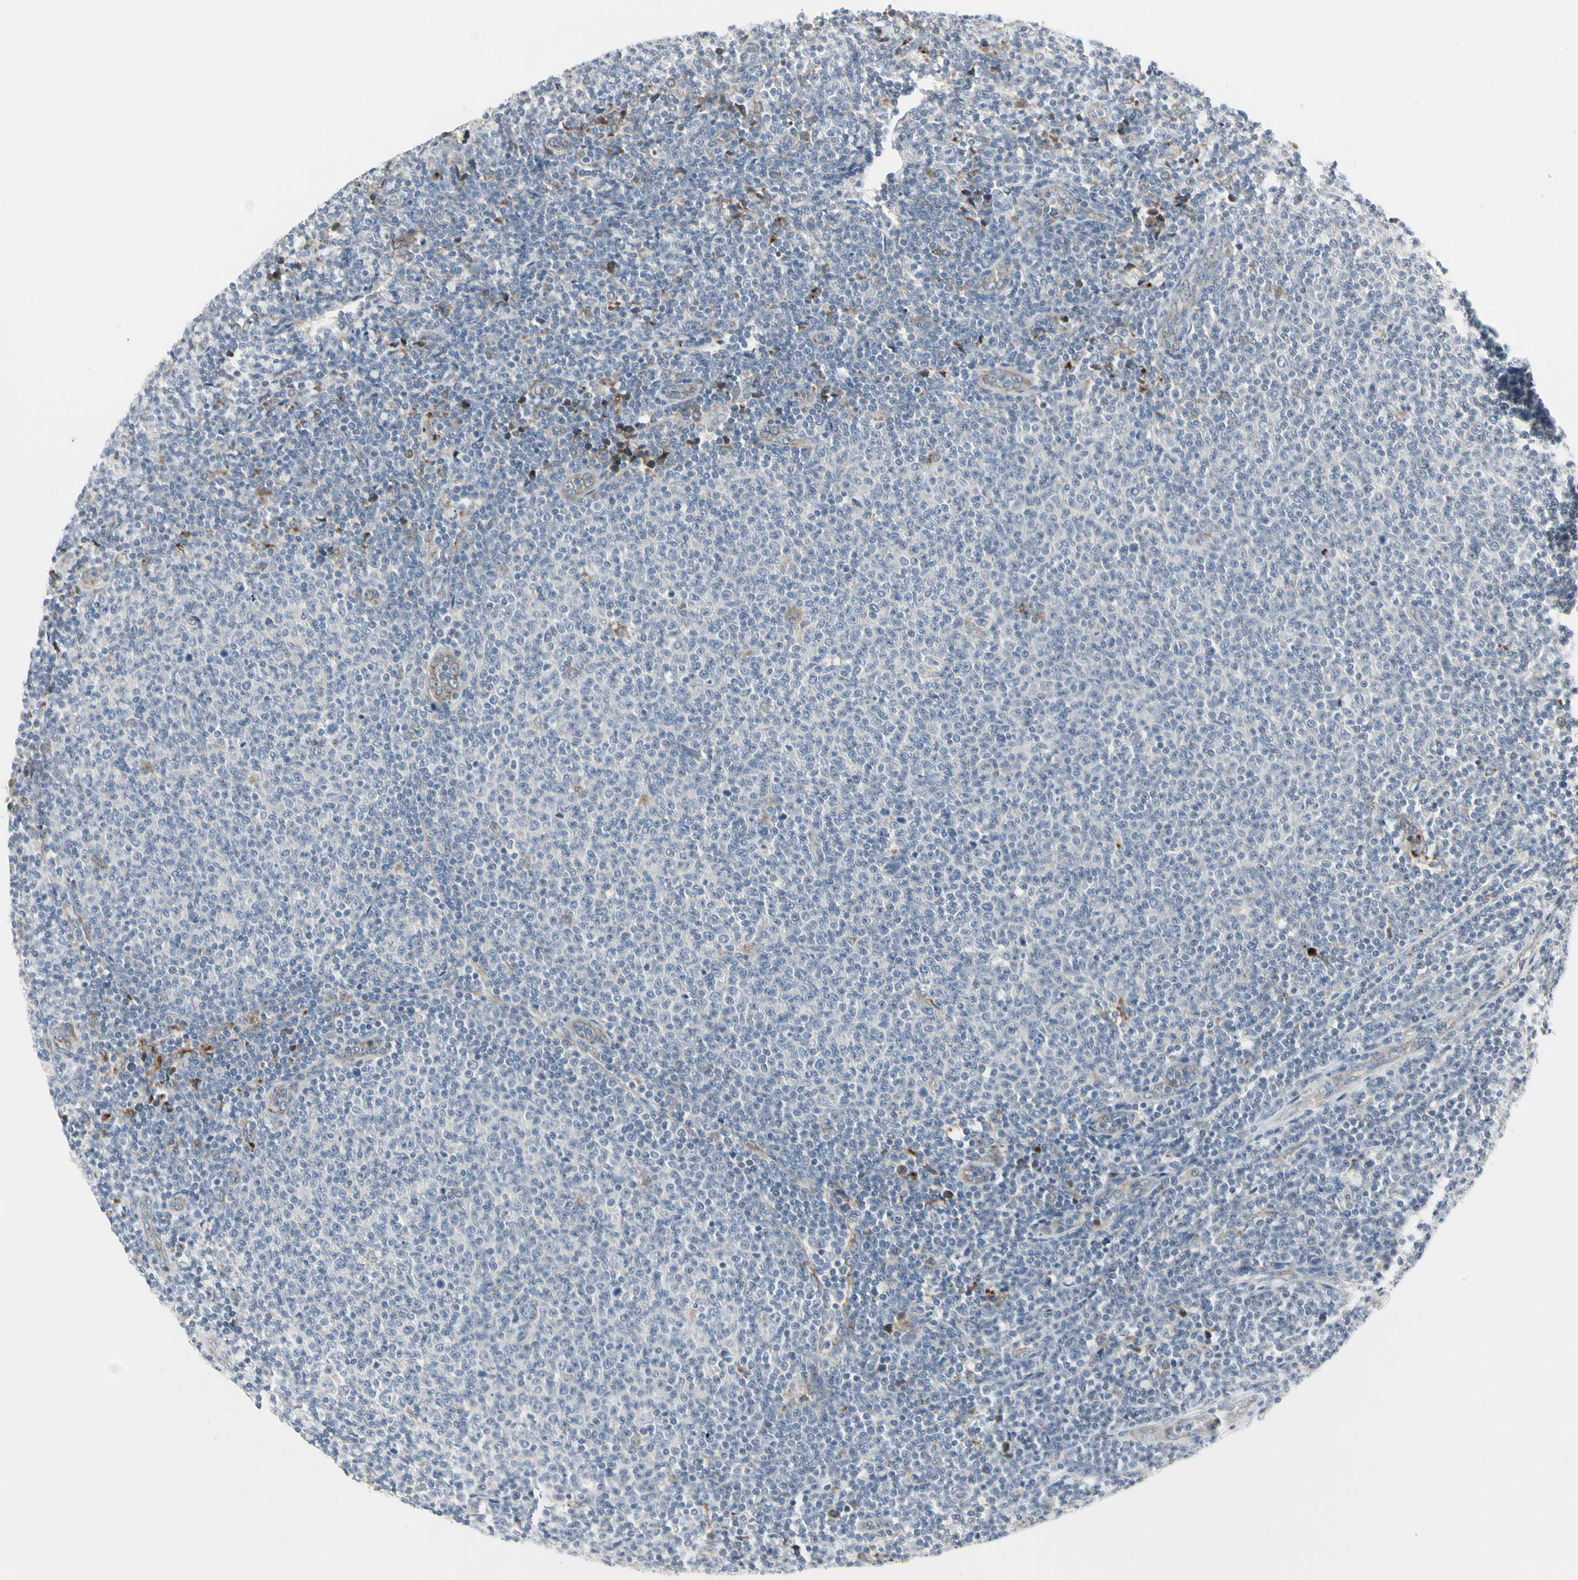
{"staining": {"intensity": "negative", "quantity": "none", "location": "none"}, "tissue": "lymphoma", "cell_type": "Tumor cells", "image_type": "cancer", "snomed": [{"axis": "morphology", "description": "Malignant lymphoma, non-Hodgkin's type, Low grade"}, {"axis": "topography", "description": "Lymph node"}], "caption": "DAB (3,3'-diaminobenzidine) immunohistochemical staining of human low-grade malignant lymphoma, non-Hodgkin's type demonstrates no significant expression in tumor cells.", "gene": "GRN", "patient": {"sex": "male", "age": 66}}